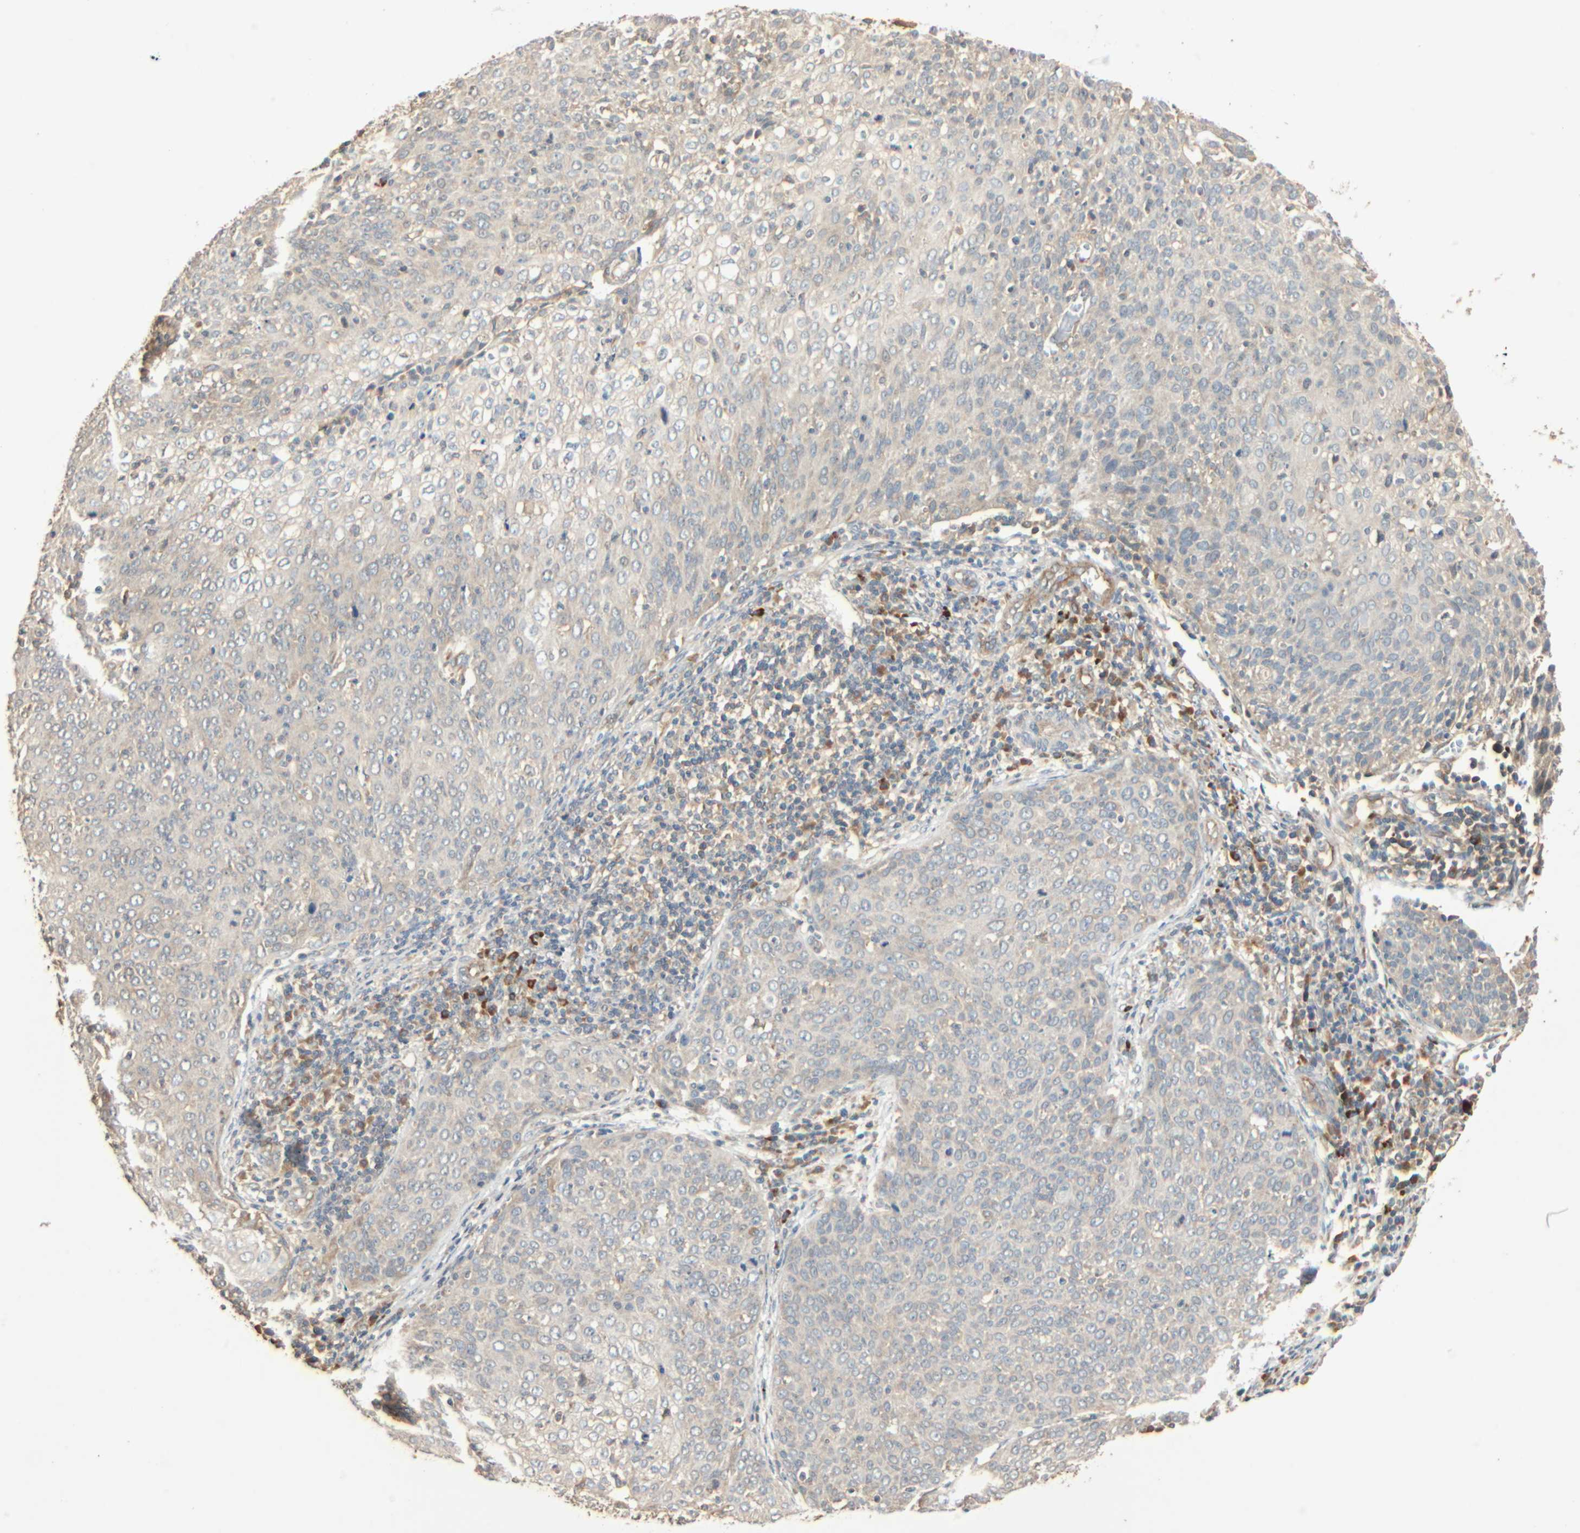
{"staining": {"intensity": "negative", "quantity": "none", "location": "none"}, "tissue": "cervical cancer", "cell_type": "Tumor cells", "image_type": "cancer", "snomed": [{"axis": "morphology", "description": "Squamous cell carcinoma, NOS"}, {"axis": "topography", "description": "Cervix"}], "caption": "High power microscopy histopathology image of an immunohistochemistry micrograph of cervical cancer (squamous cell carcinoma), revealing no significant expression in tumor cells.", "gene": "GALK1", "patient": {"sex": "female", "age": 38}}